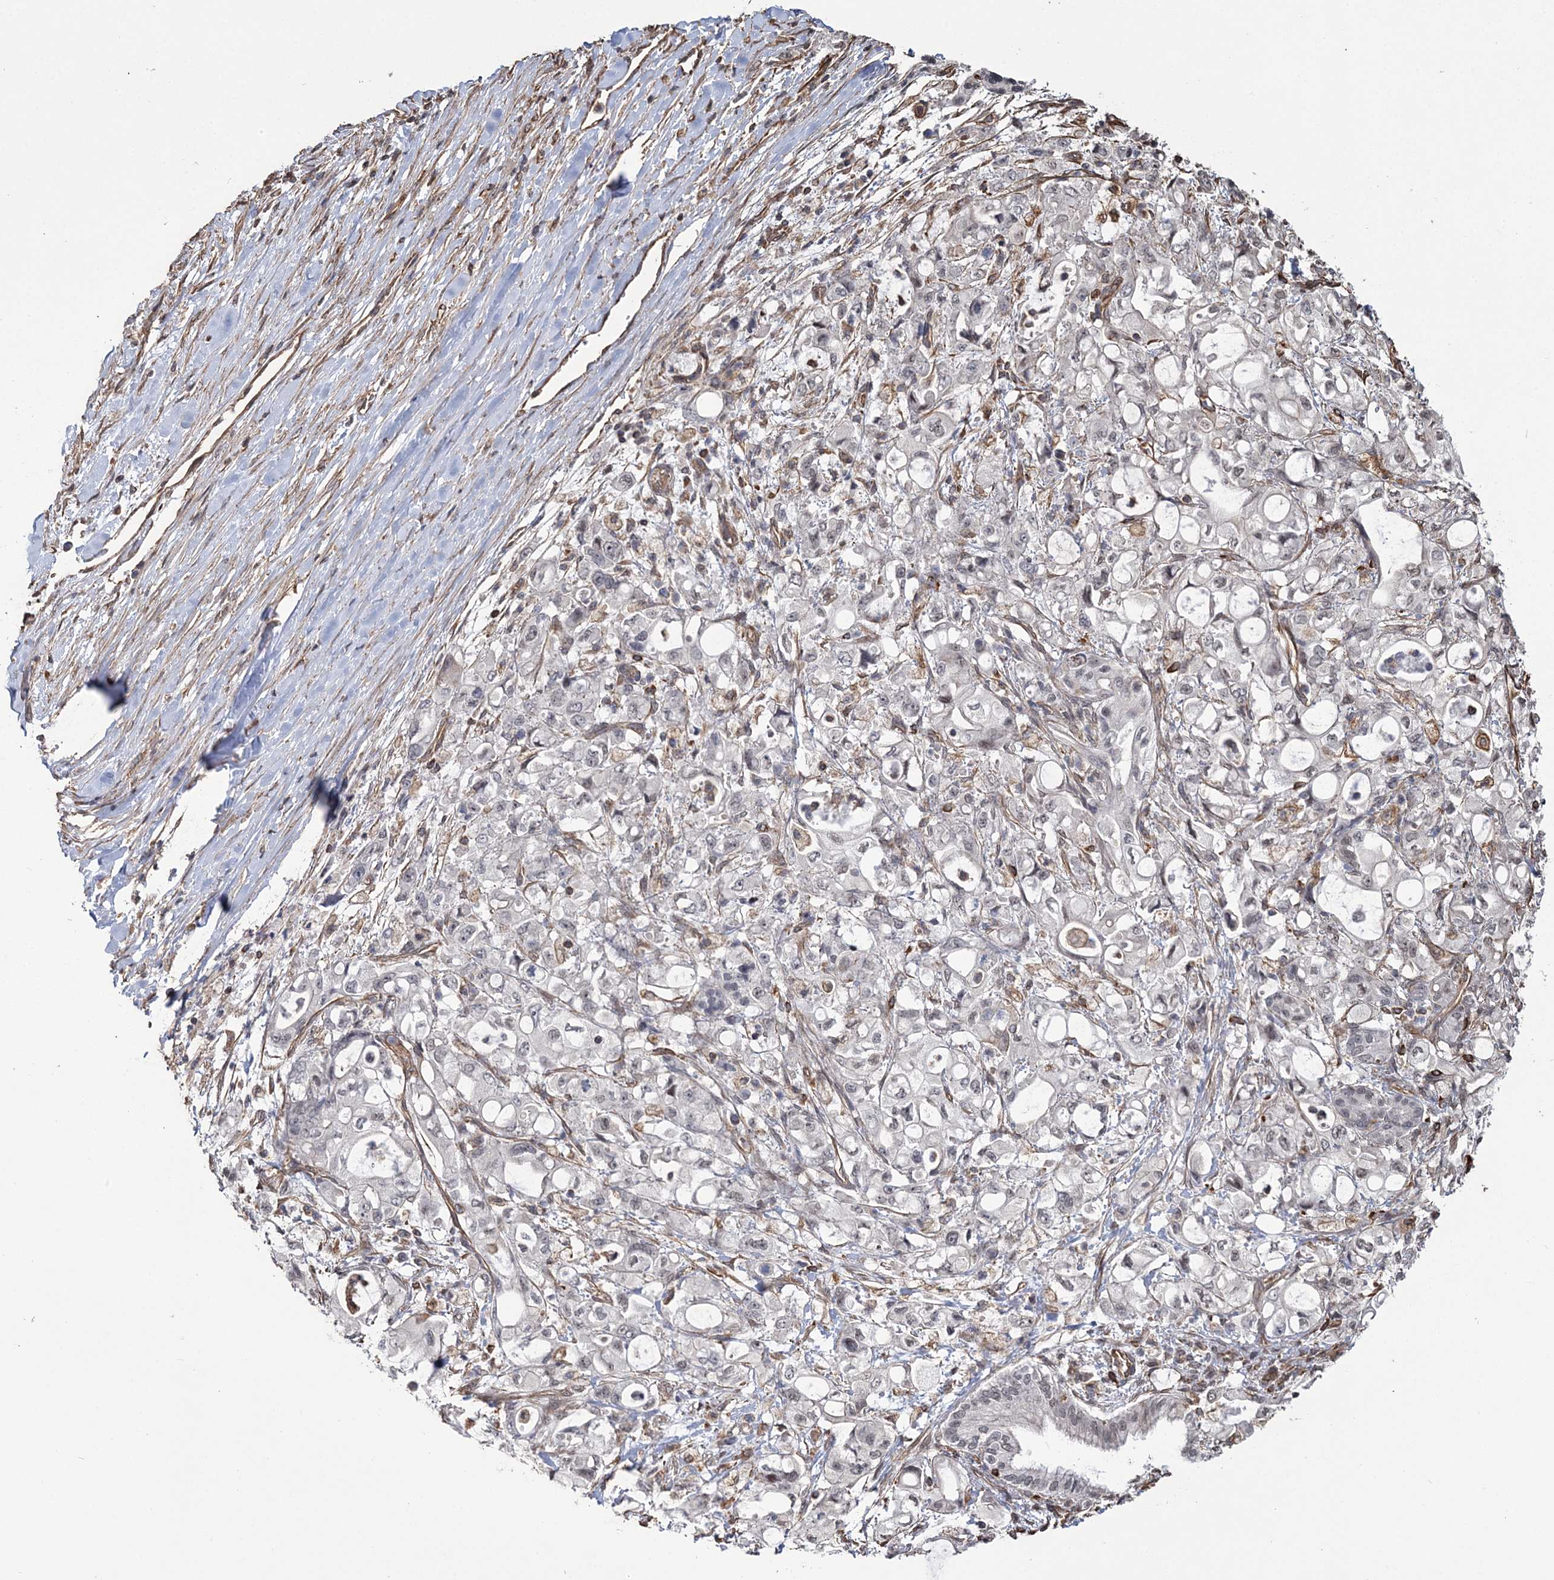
{"staining": {"intensity": "weak", "quantity": "<25%", "location": "nuclear"}, "tissue": "pancreatic cancer", "cell_type": "Tumor cells", "image_type": "cancer", "snomed": [{"axis": "morphology", "description": "Adenocarcinoma, NOS"}, {"axis": "topography", "description": "Pancreas"}], "caption": "Protein analysis of pancreatic adenocarcinoma demonstrates no significant staining in tumor cells.", "gene": "ATP11B", "patient": {"sex": "male", "age": 79}}